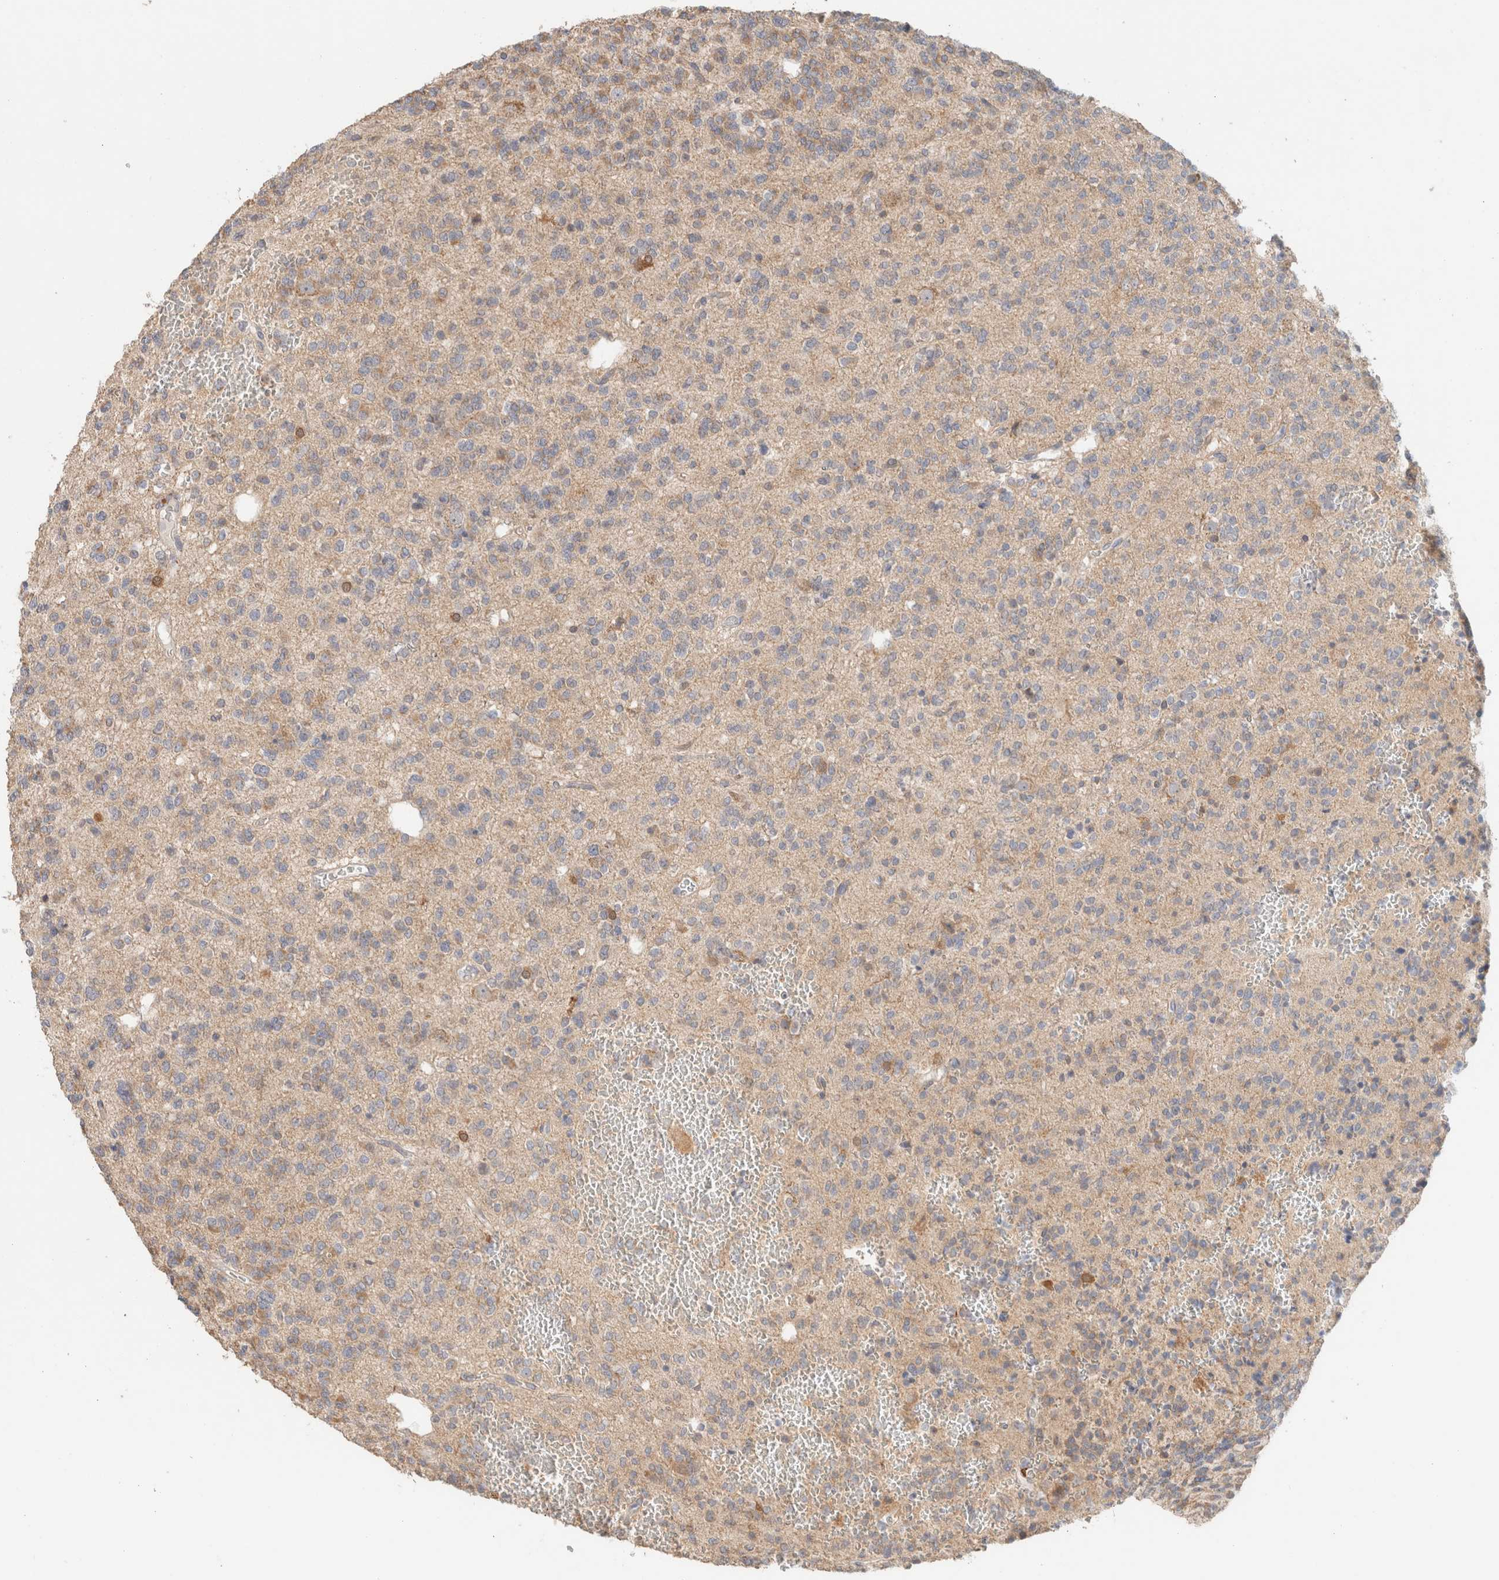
{"staining": {"intensity": "weak", "quantity": "25%-75%", "location": "cytoplasmic/membranous"}, "tissue": "glioma", "cell_type": "Tumor cells", "image_type": "cancer", "snomed": [{"axis": "morphology", "description": "Glioma, malignant, Low grade"}, {"axis": "topography", "description": "Brain"}], "caption": "Immunohistochemistry of low-grade glioma (malignant) shows low levels of weak cytoplasmic/membranous staining in approximately 25%-75% of tumor cells. (IHC, brightfield microscopy, high magnification).", "gene": "CA13", "patient": {"sex": "male", "age": 38}}